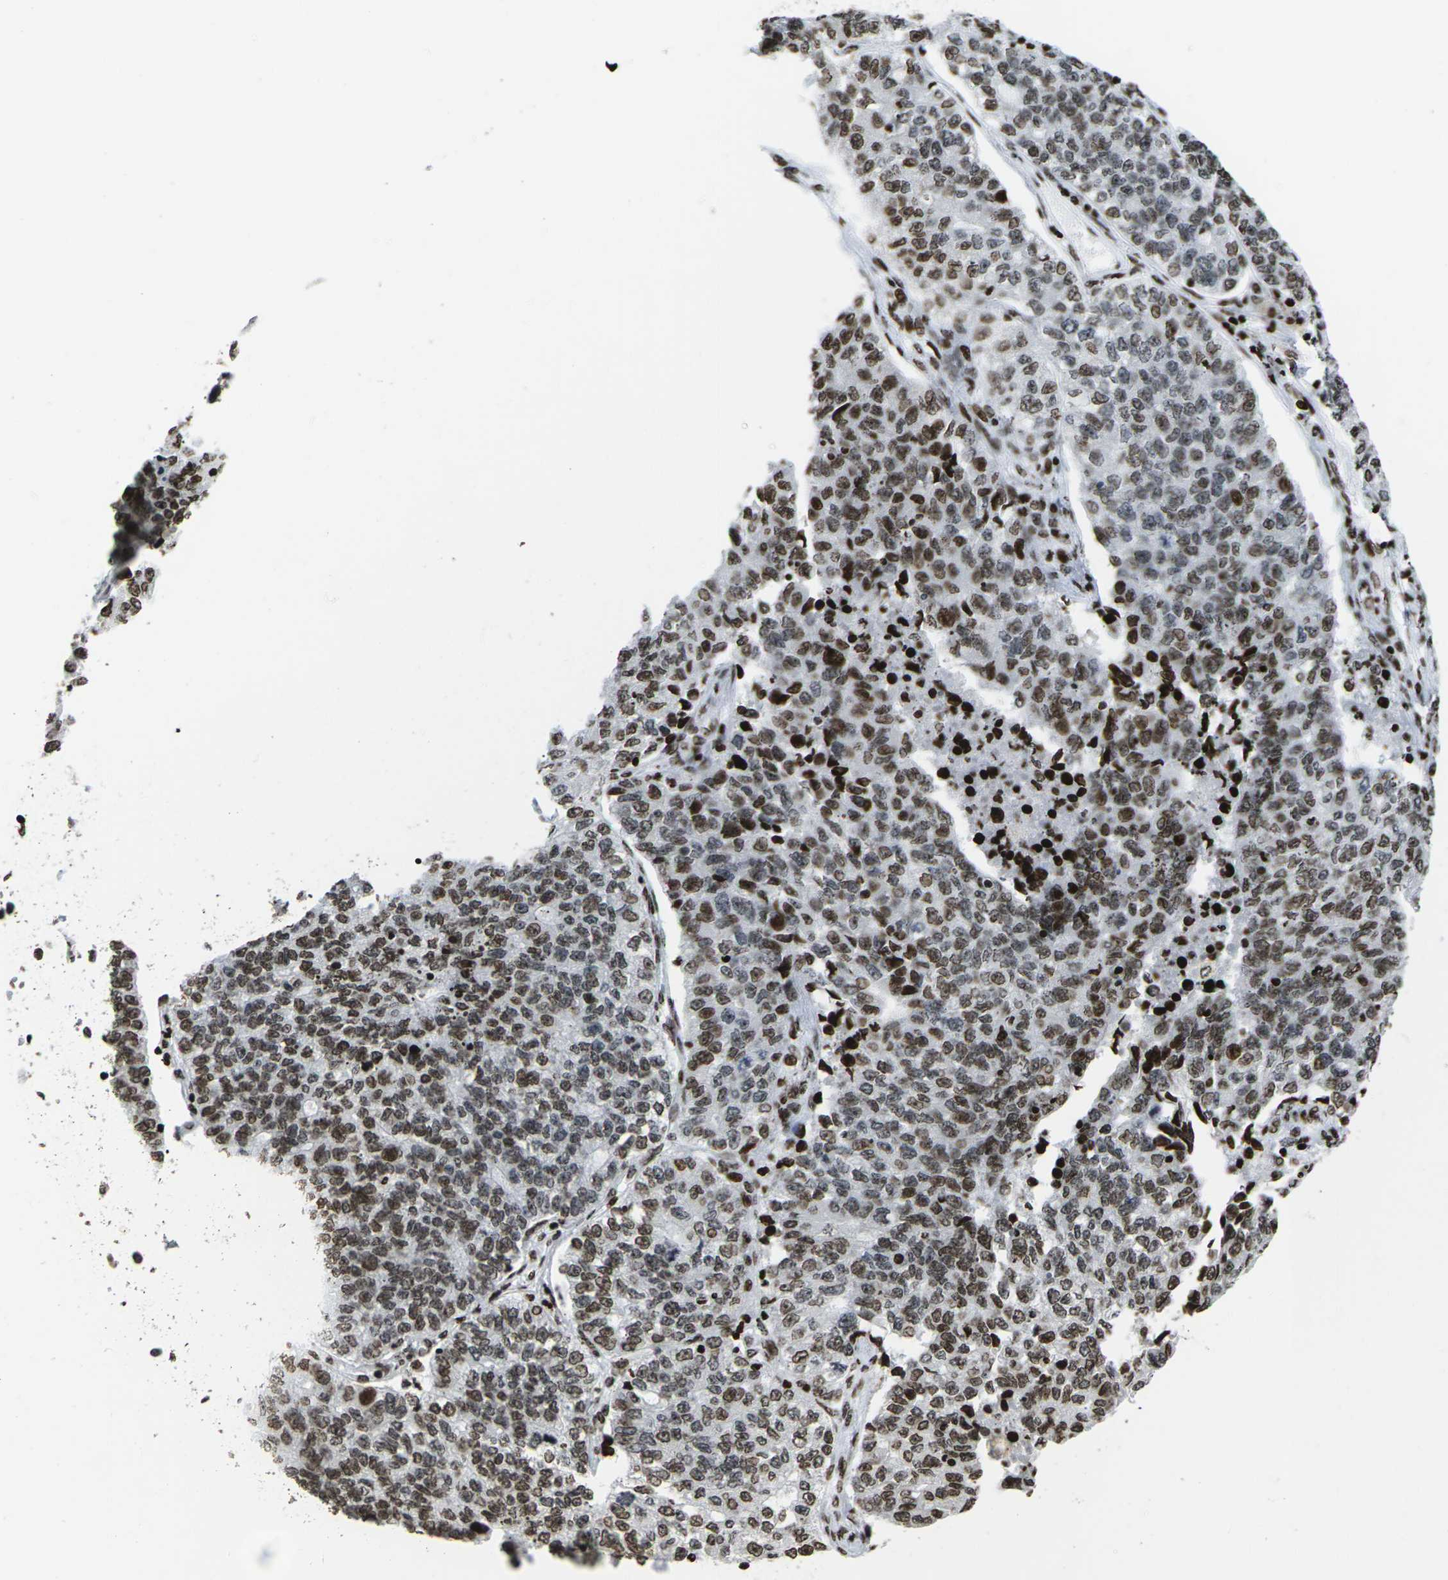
{"staining": {"intensity": "moderate", "quantity": ">75%", "location": "nuclear"}, "tissue": "lung cancer", "cell_type": "Tumor cells", "image_type": "cancer", "snomed": [{"axis": "morphology", "description": "Adenocarcinoma, NOS"}, {"axis": "topography", "description": "Lung"}], "caption": "Protein expression analysis of human lung cancer (adenocarcinoma) reveals moderate nuclear expression in approximately >75% of tumor cells.", "gene": "H1-4", "patient": {"sex": "male", "age": 49}}